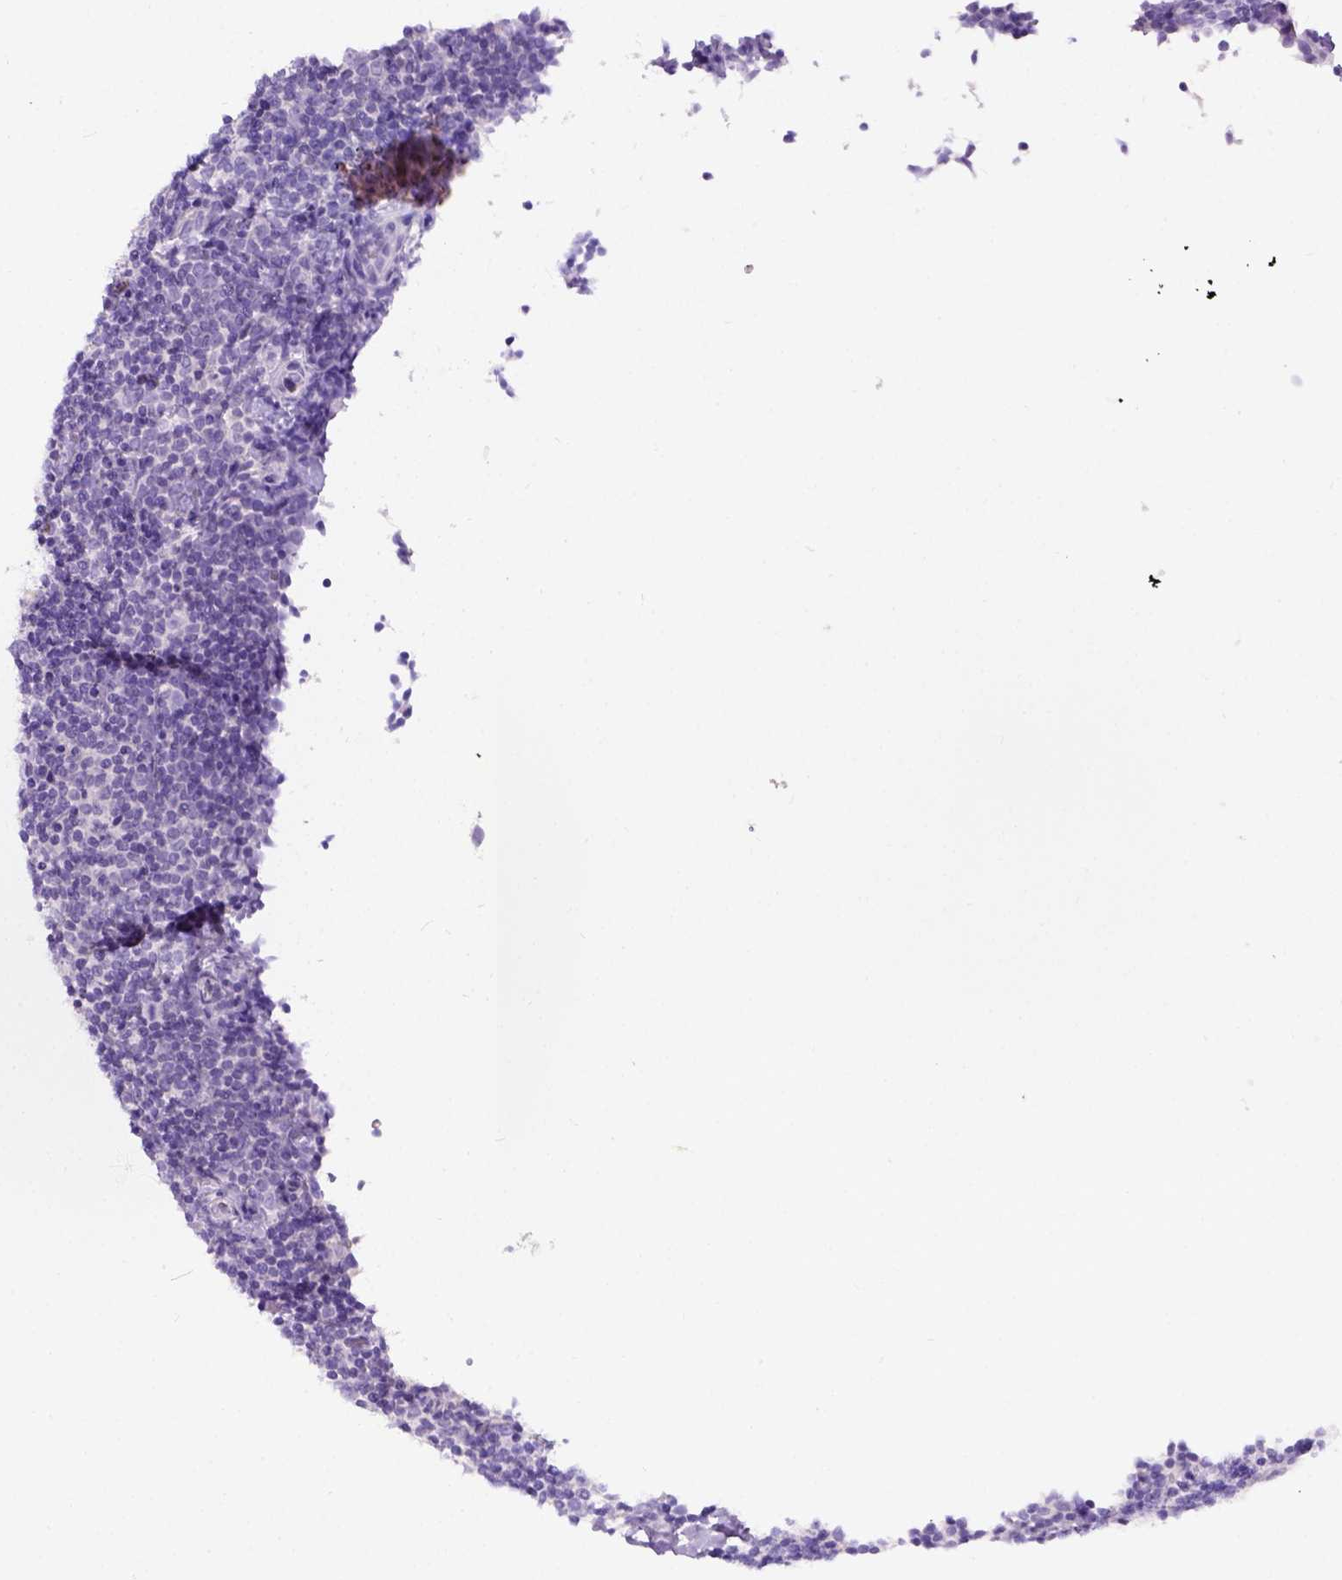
{"staining": {"intensity": "negative", "quantity": "none", "location": "none"}, "tissue": "lymphoma", "cell_type": "Tumor cells", "image_type": "cancer", "snomed": [{"axis": "morphology", "description": "Malignant lymphoma, non-Hodgkin's type, Low grade"}, {"axis": "topography", "description": "Lymph node"}], "caption": "Tumor cells are negative for brown protein staining in low-grade malignant lymphoma, non-Hodgkin's type.", "gene": "C7orf57", "patient": {"sex": "female", "age": 56}}